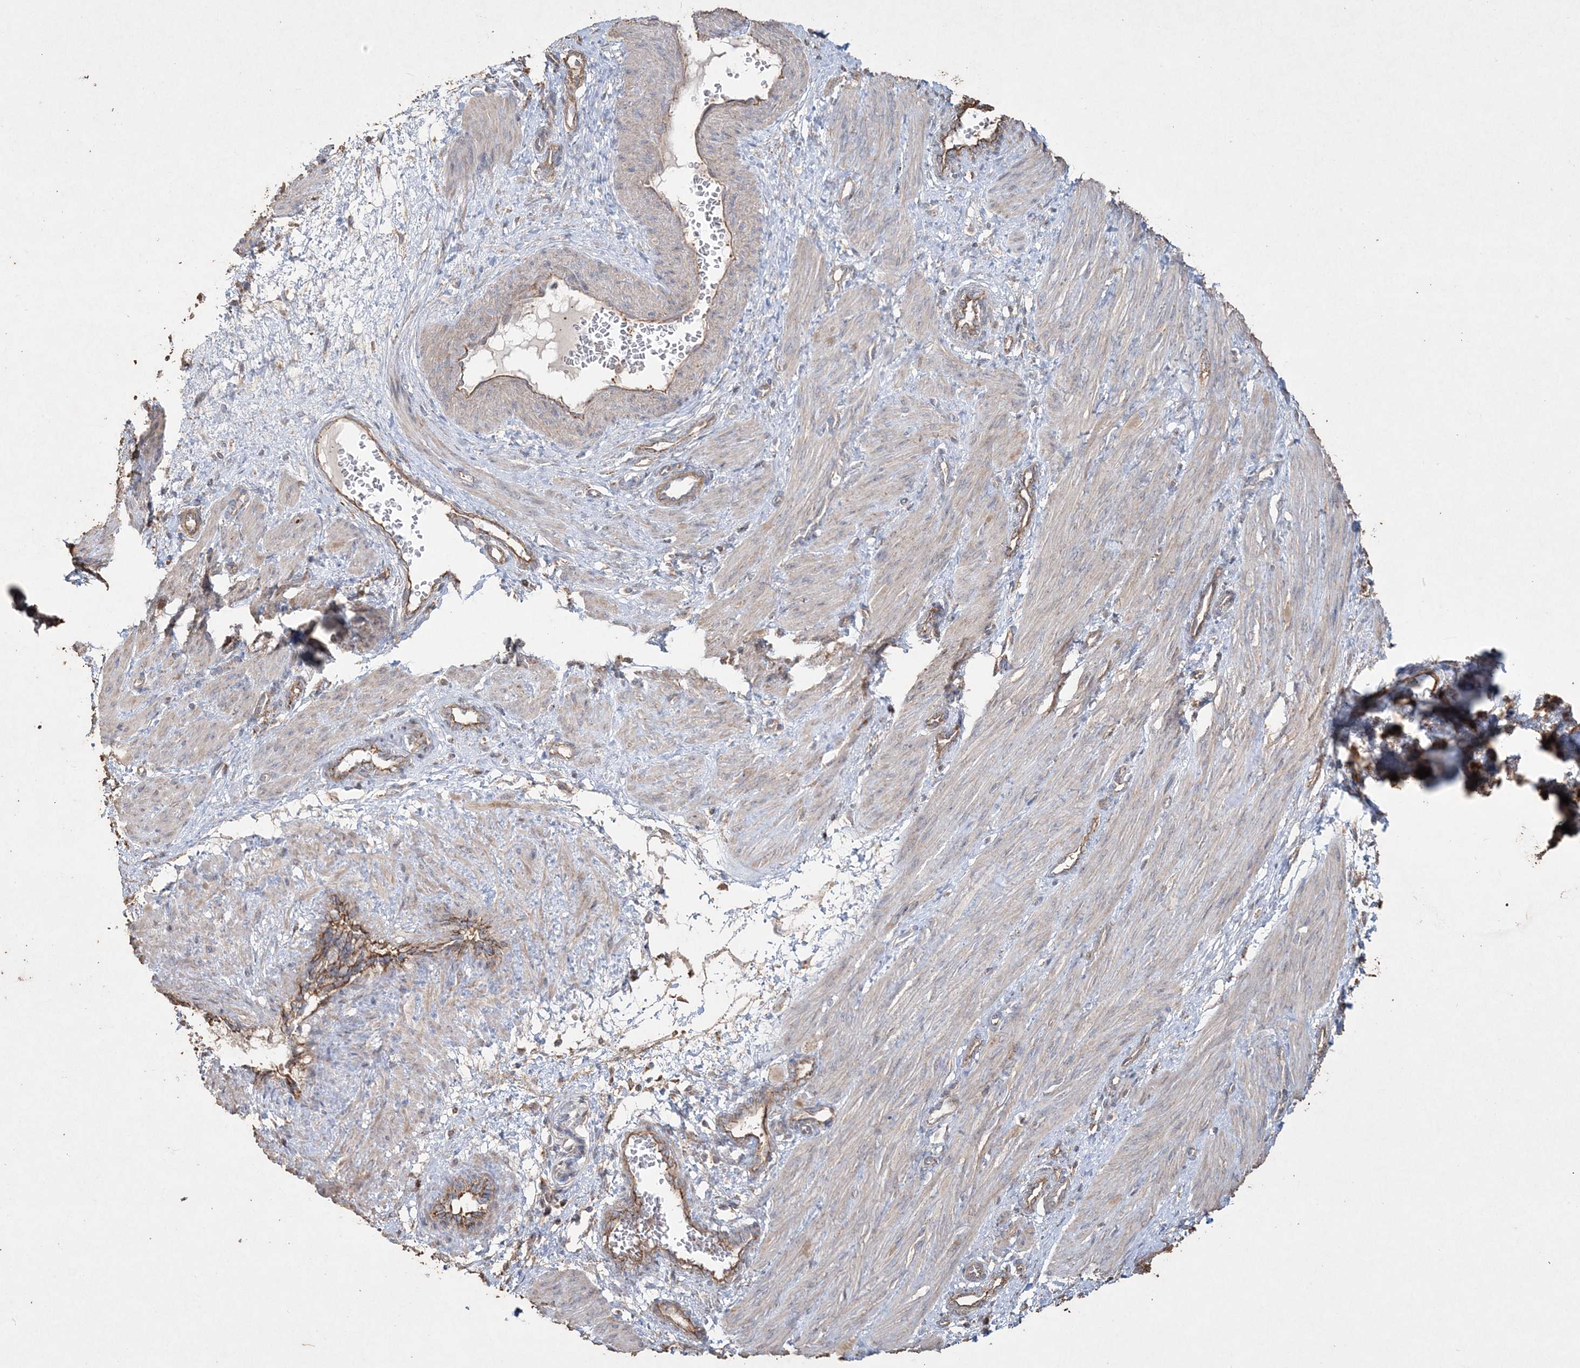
{"staining": {"intensity": "weak", "quantity": "<25%", "location": "cytoplasmic/membranous"}, "tissue": "smooth muscle", "cell_type": "Smooth muscle cells", "image_type": "normal", "snomed": [{"axis": "morphology", "description": "Normal tissue, NOS"}, {"axis": "topography", "description": "Endometrium"}], "caption": "DAB (3,3'-diaminobenzidine) immunohistochemical staining of unremarkable human smooth muscle exhibits no significant positivity in smooth muscle cells.", "gene": "TTC7A", "patient": {"sex": "female", "age": 33}}